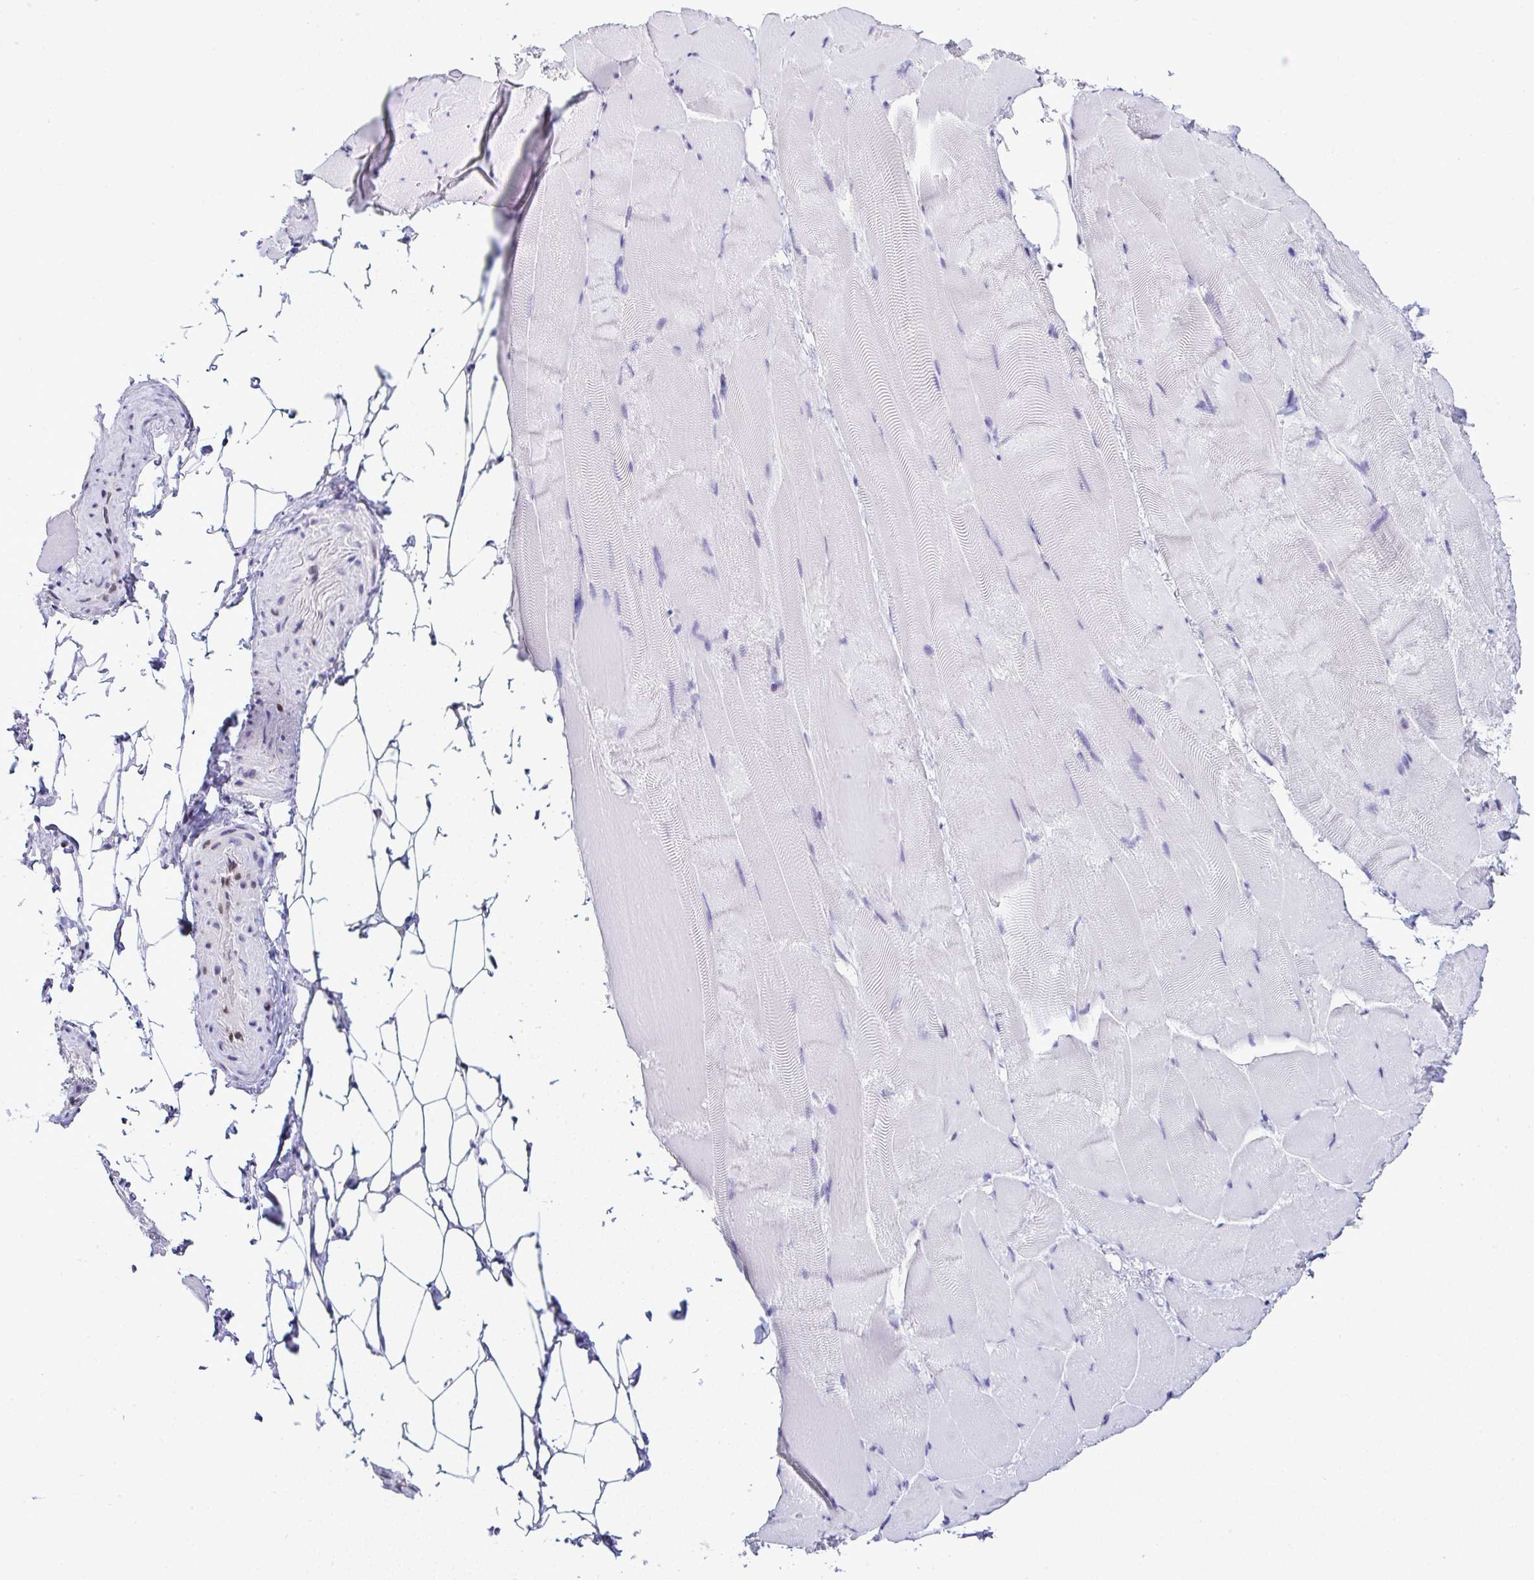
{"staining": {"intensity": "moderate", "quantity": "<25%", "location": "nuclear"}, "tissue": "skeletal muscle", "cell_type": "Myocytes", "image_type": "normal", "snomed": [{"axis": "morphology", "description": "Normal tissue, NOS"}, {"axis": "topography", "description": "Skeletal muscle"}], "caption": "A low amount of moderate nuclear staining is seen in approximately <25% of myocytes in benign skeletal muscle.", "gene": "DR1", "patient": {"sex": "female", "age": 64}}